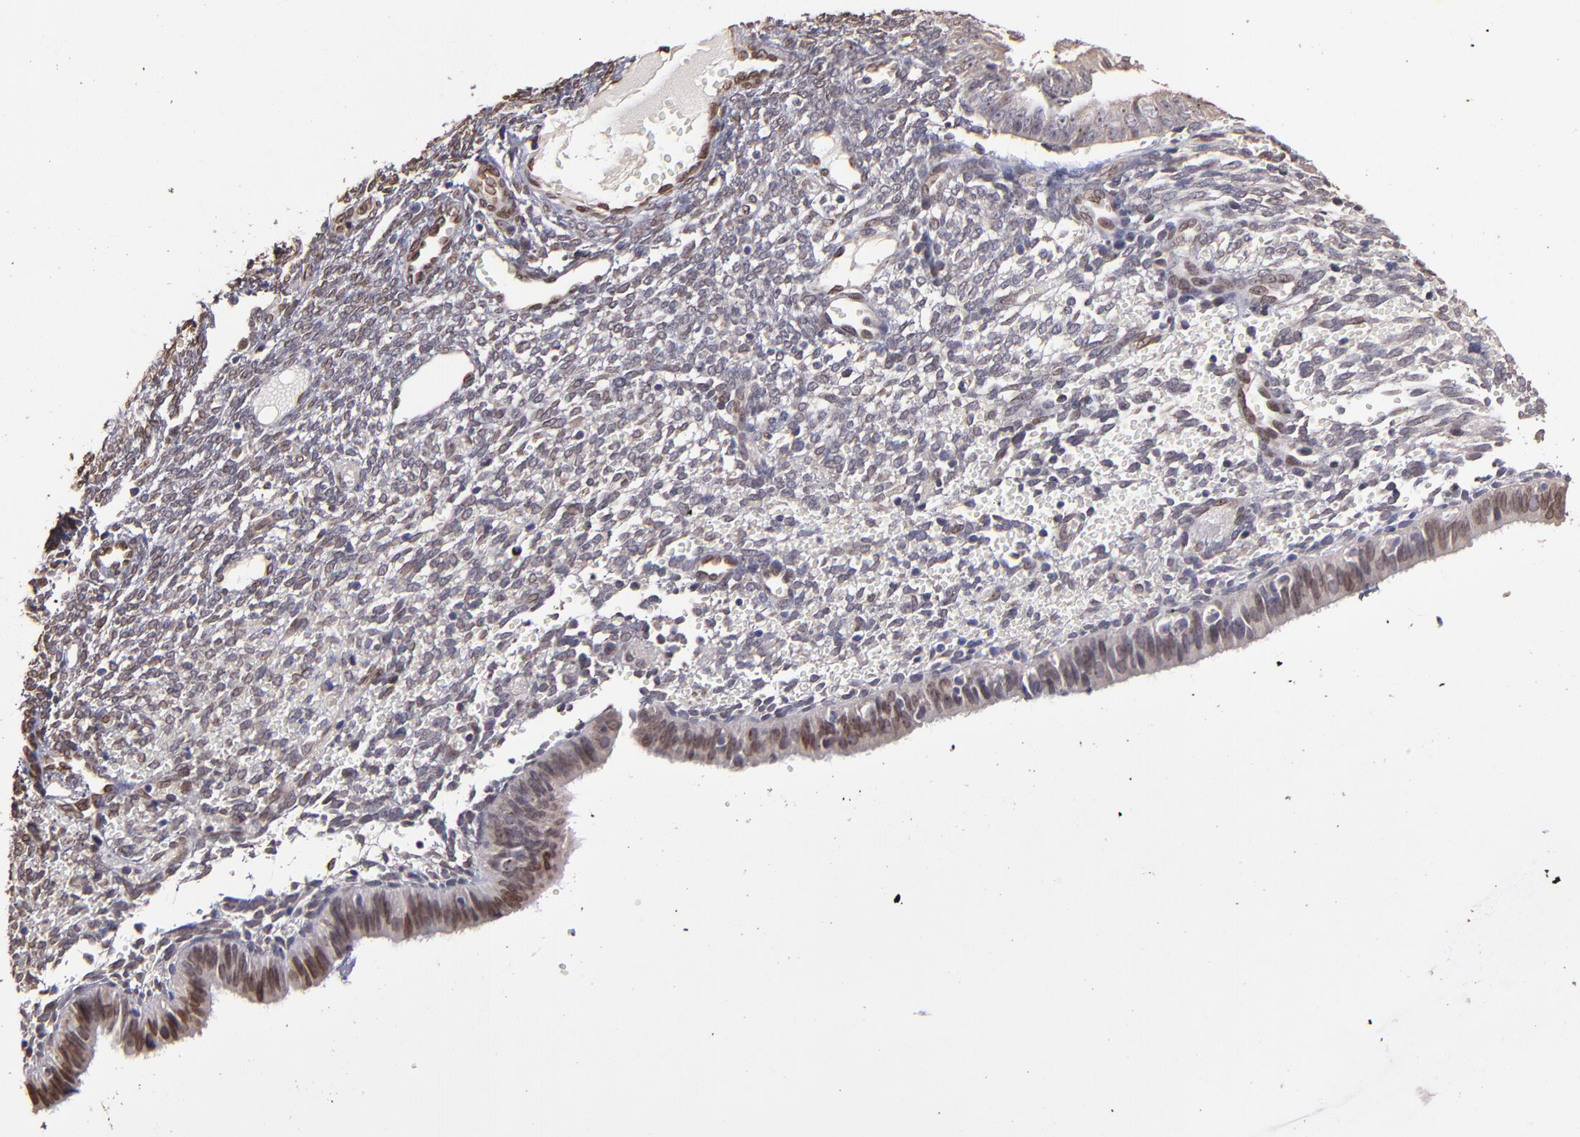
{"staining": {"intensity": "weak", "quantity": "<25%", "location": "nuclear"}, "tissue": "endometrium", "cell_type": "Cells in endometrial stroma", "image_type": "normal", "snomed": [{"axis": "morphology", "description": "Normal tissue, NOS"}, {"axis": "topography", "description": "Endometrium"}], "caption": "A high-resolution micrograph shows IHC staining of unremarkable endometrium, which demonstrates no significant expression in cells in endometrial stroma. Brightfield microscopy of IHC stained with DAB (3,3'-diaminobenzidine) (brown) and hematoxylin (blue), captured at high magnification.", "gene": "PUM3", "patient": {"sex": "female", "age": 61}}